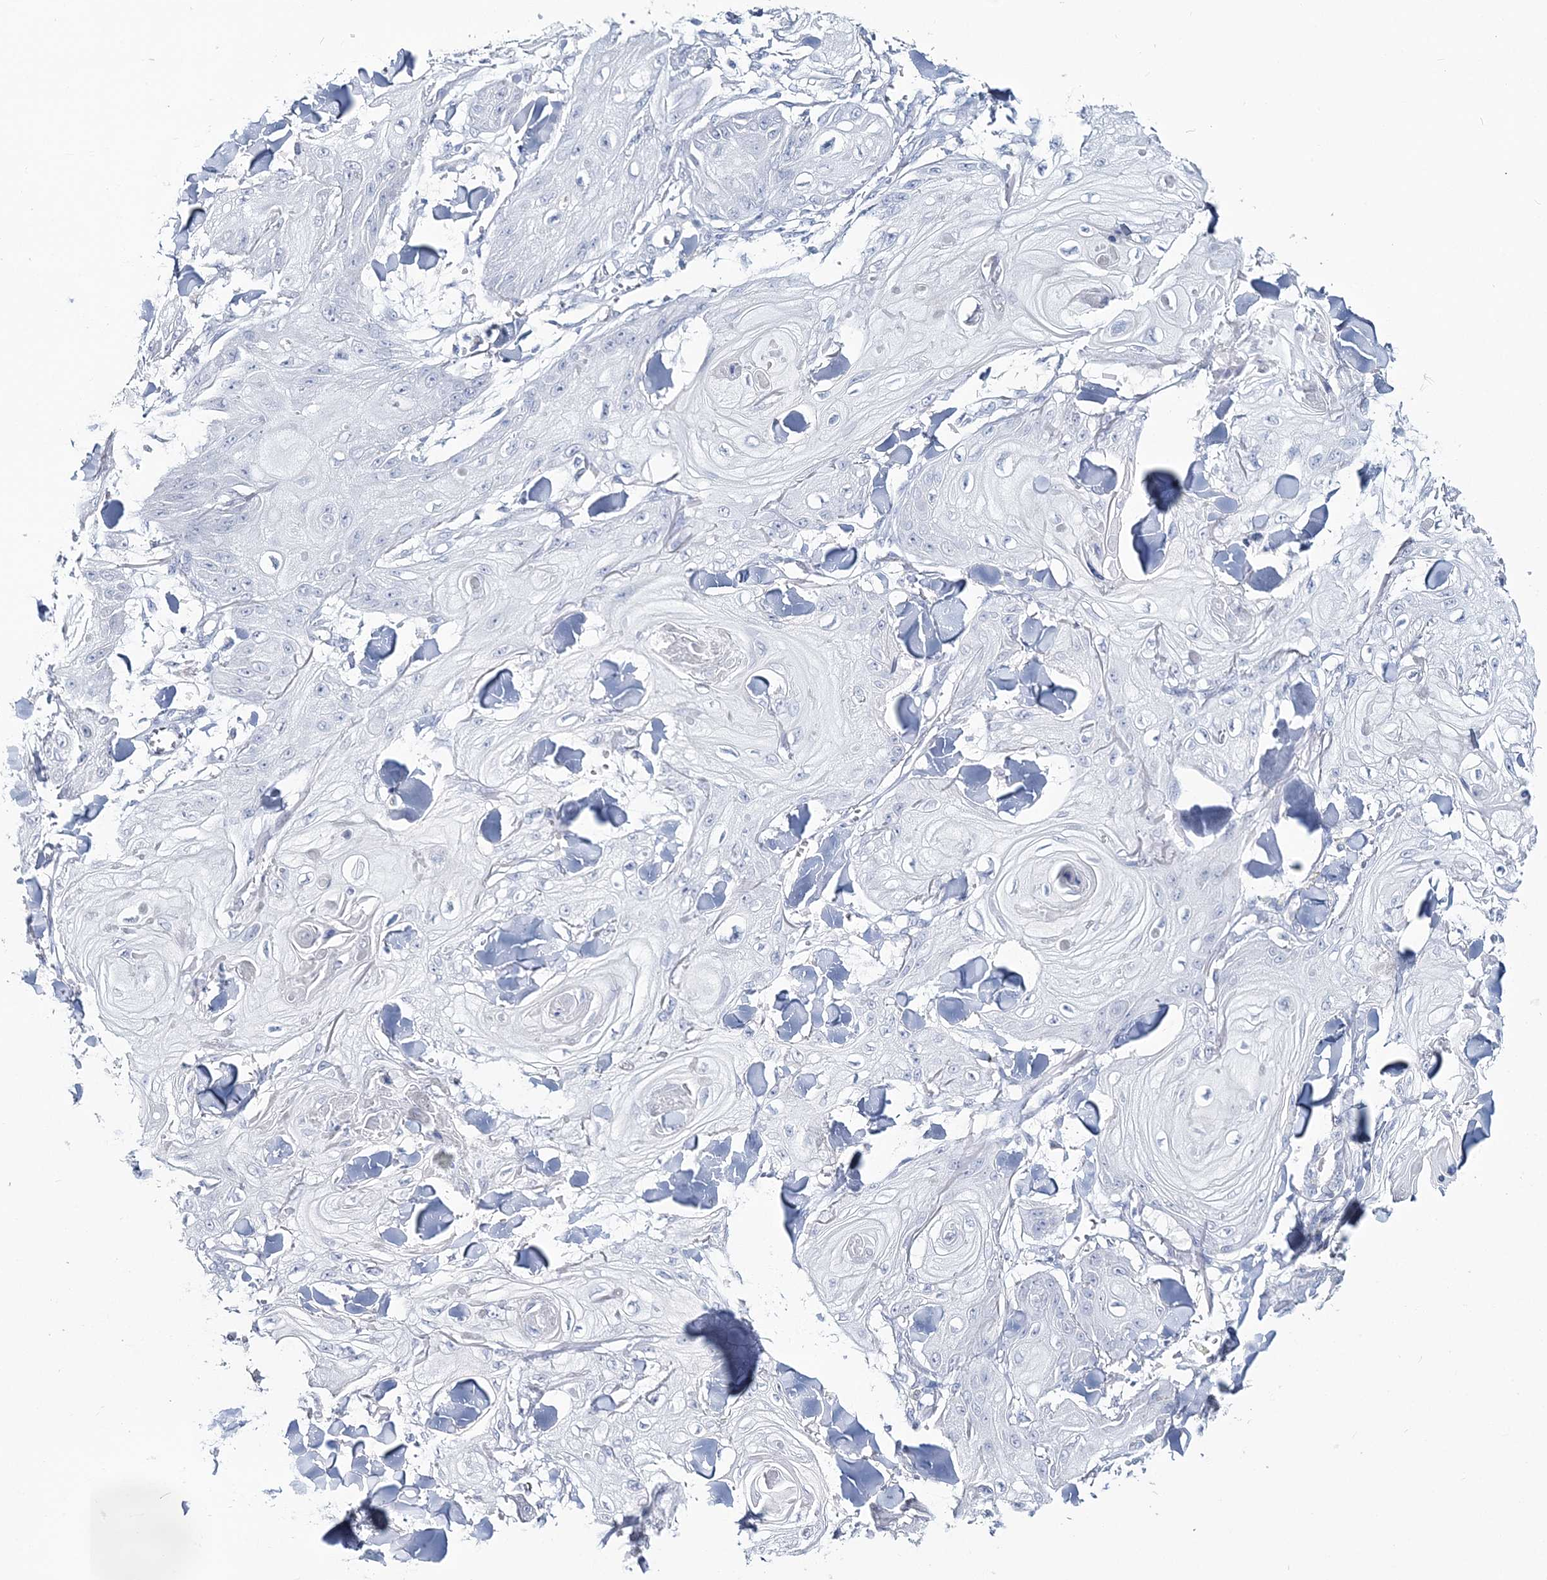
{"staining": {"intensity": "negative", "quantity": "none", "location": "none"}, "tissue": "skin cancer", "cell_type": "Tumor cells", "image_type": "cancer", "snomed": [{"axis": "morphology", "description": "Squamous cell carcinoma, NOS"}, {"axis": "topography", "description": "Skin"}], "caption": "Photomicrograph shows no protein positivity in tumor cells of skin cancer (squamous cell carcinoma) tissue.", "gene": "CYP3A4", "patient": {"sex": "male", "age": 74}}